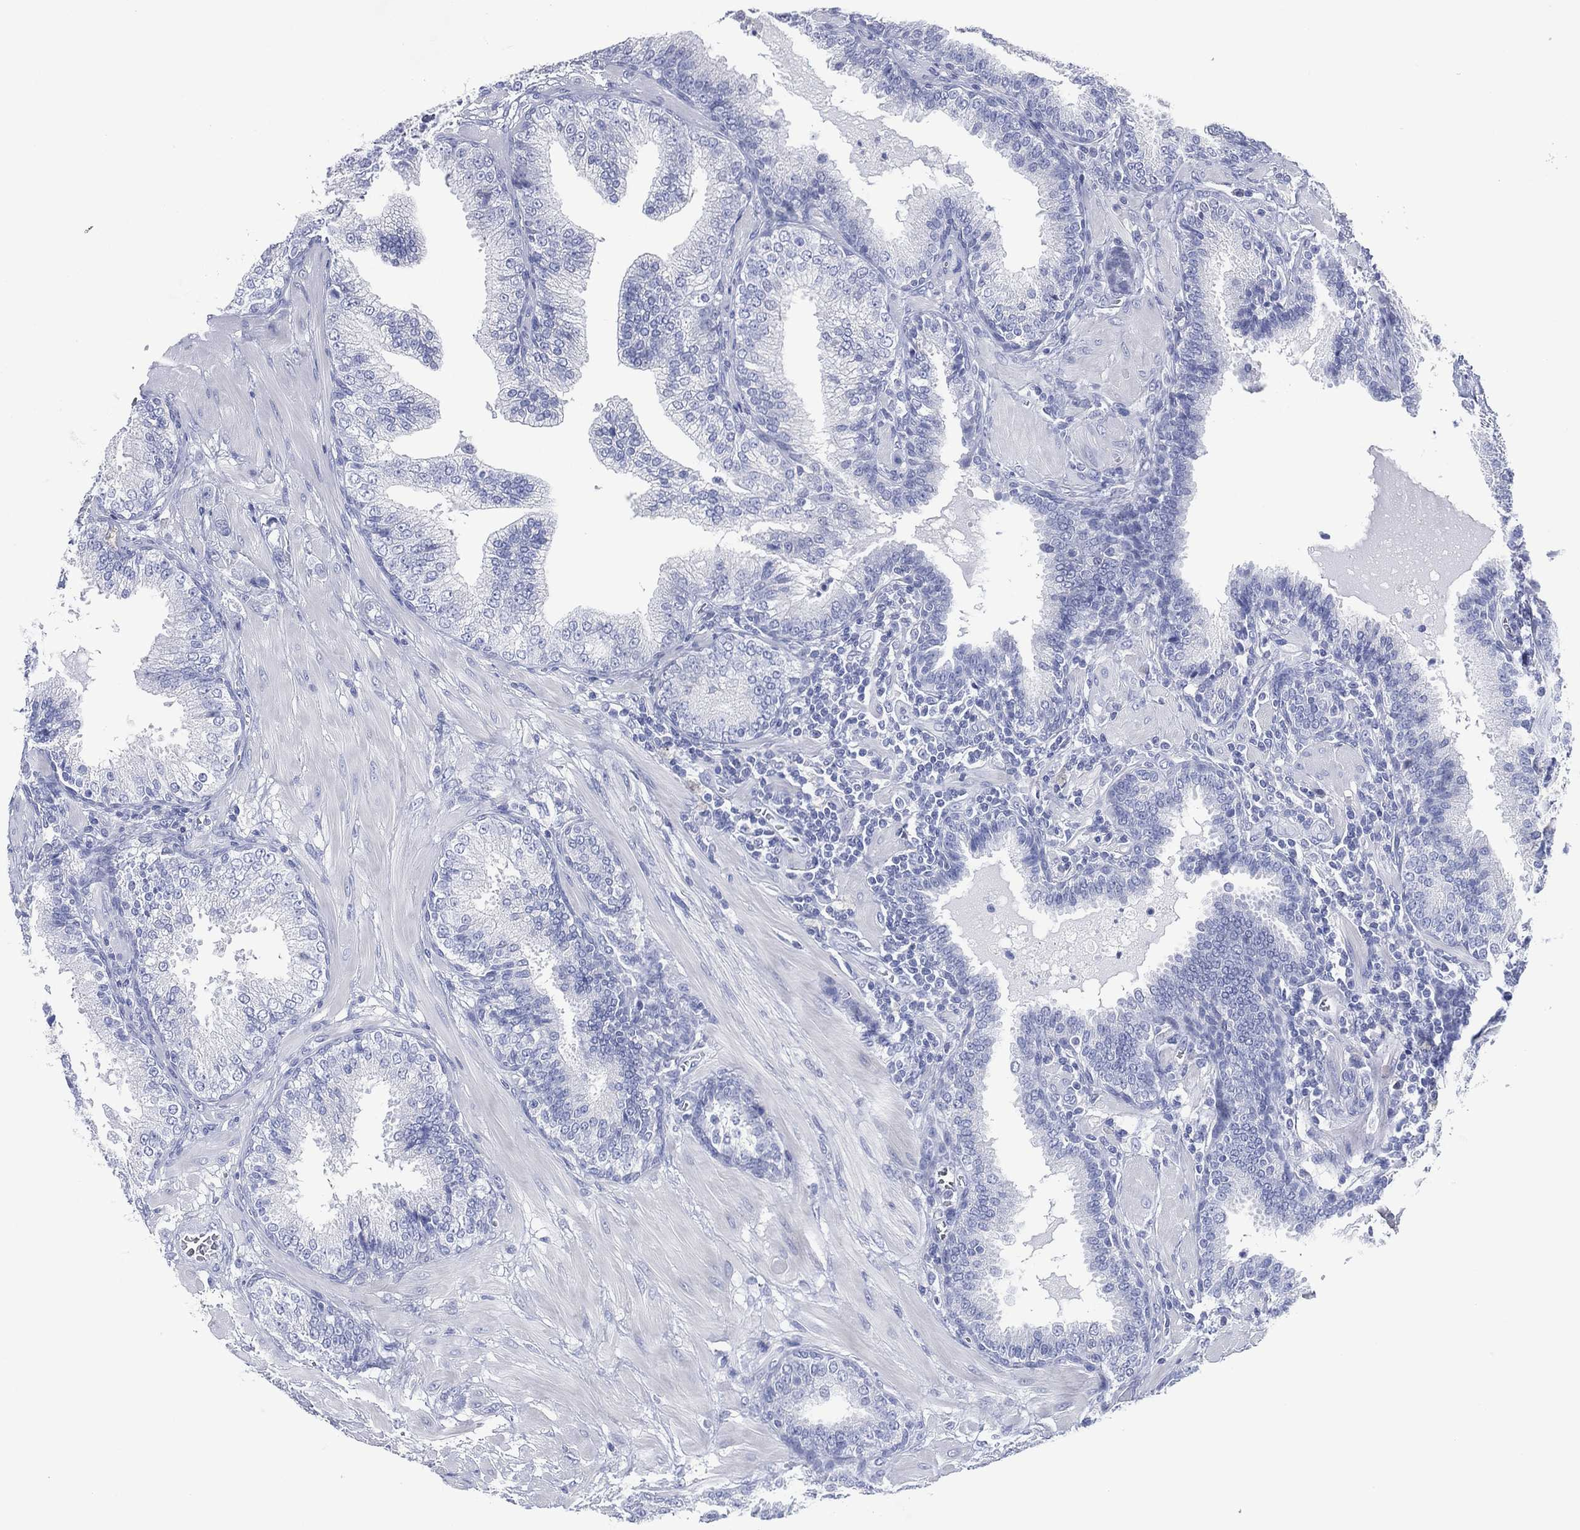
{"staining": {"intensity": "negative", "quantity": "none", "location": "none"}, "tissue": "prostate cancer", "cell_type": "Tumor cells", "image_type": "cancer", "snomed": [{"axis": "morphology", "description": "Adenocarcinoma, NOS"}, {"axis": "topography", "description": "Prostate"}], "caption": "Immunohistochemistry (IHC) of prostate adenocarcinoma reveals no expression in tumor cells. (DAB IHC with hematoxylin counter stain).", "gene": "TMEM247", "patient": {"sex": "male", "age": 57}}